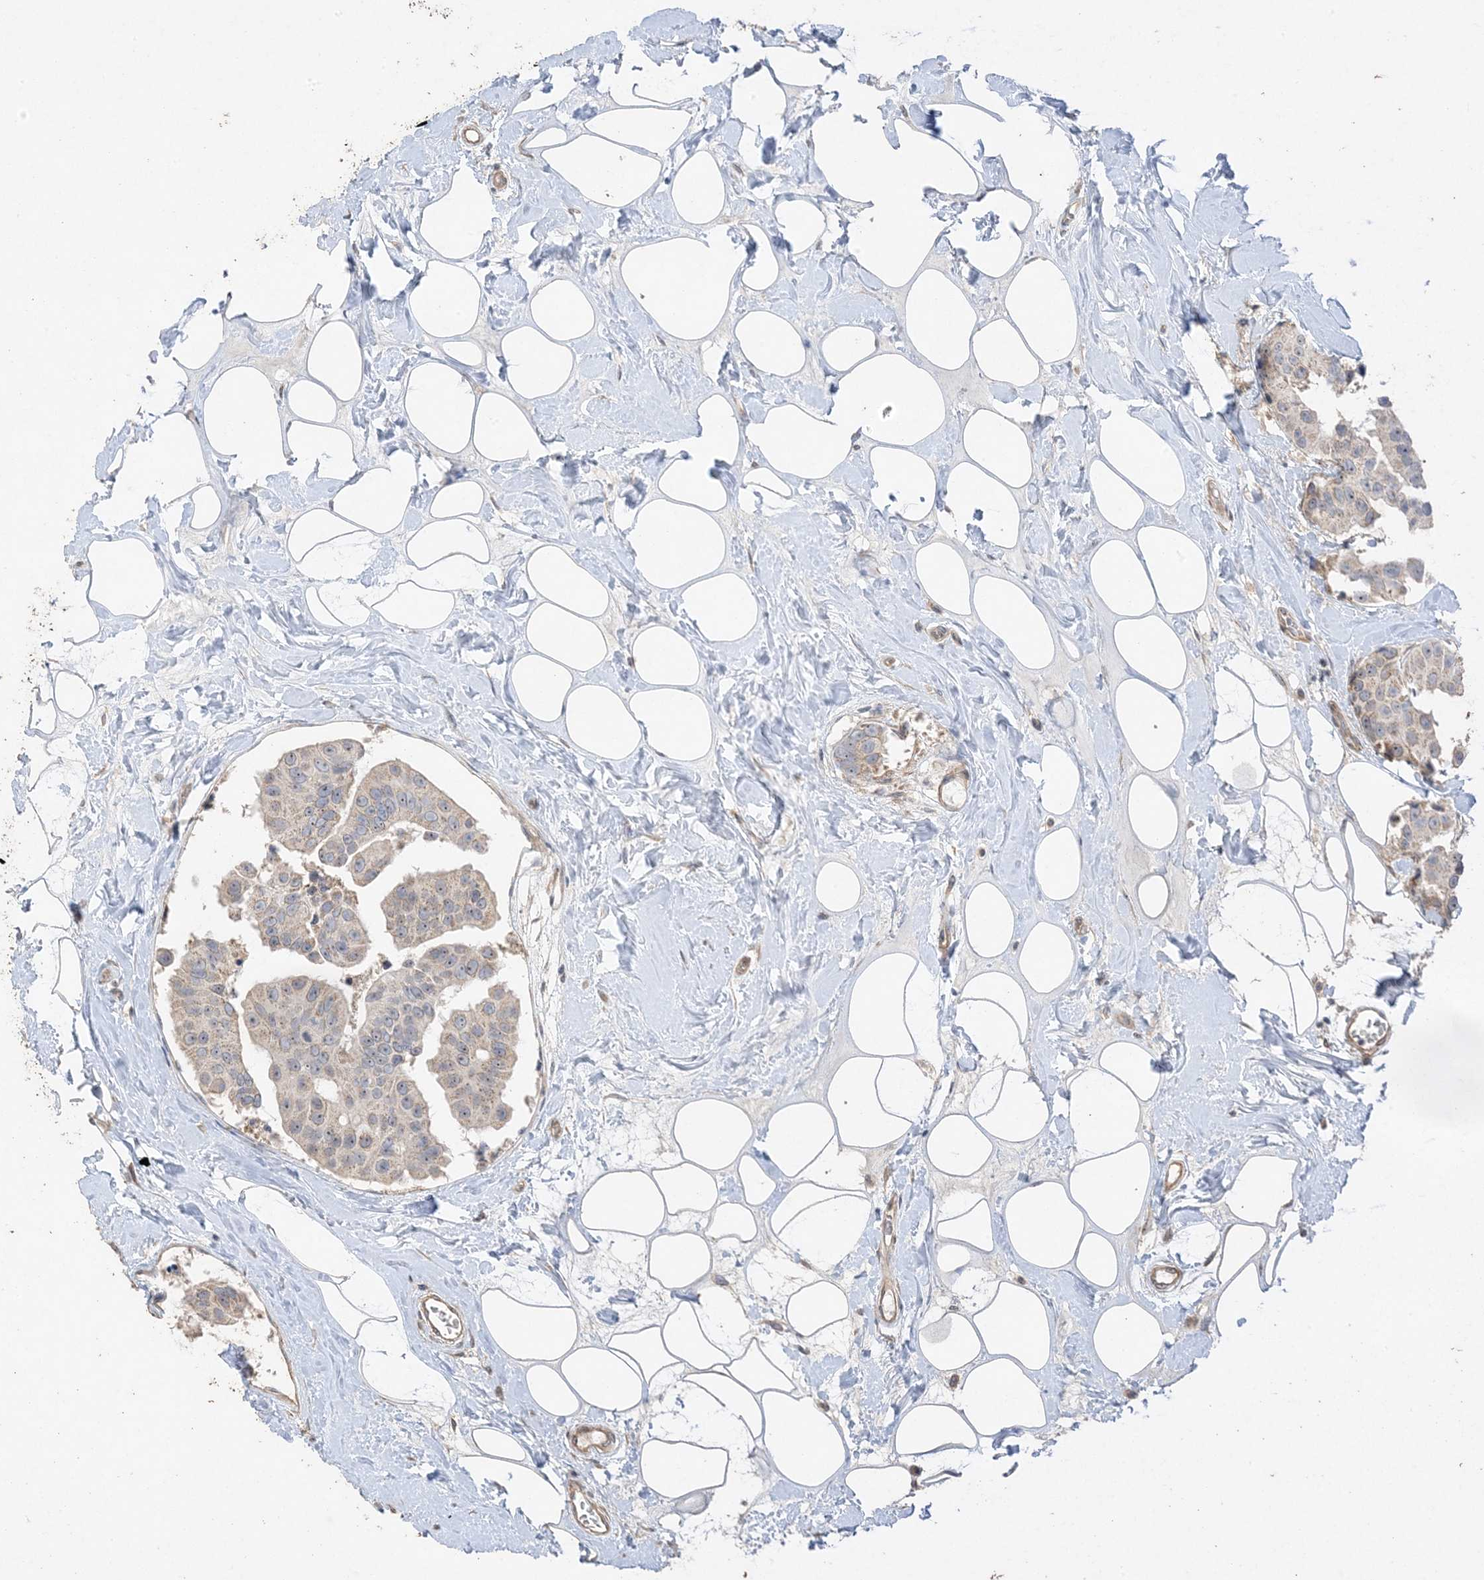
{"staining": {"intensity": "weak", "quantity": "25%-75%", "location": "nuclear"}, "tissue": "breast cancer", "cell_type": "Tumor cells", "image_type": "cancer", "snomed": [{"axis": "morphology", "description": "Normal tissue, NOS"}, {"axis": "morphology", "description": "Duct carcinoma"}, {"axis": "topography", "description": "Breast"}], "caption": "Immunohistochemistry (IHC) staining of breast cancer (infiltrating ductal carcinoma), which demonstrates low levels of weak nuclear expression in approximately 25%-75% of tumor cells indicating weak nuclear protein staining. The staining was performed using DAB (3,3'-diaminobenzidine) (brown) for protein detection and nuclei were counterstained in hematoxylin (blue).", "gene": "DDX18", "patient": {"sex": "female", "age": 39}}